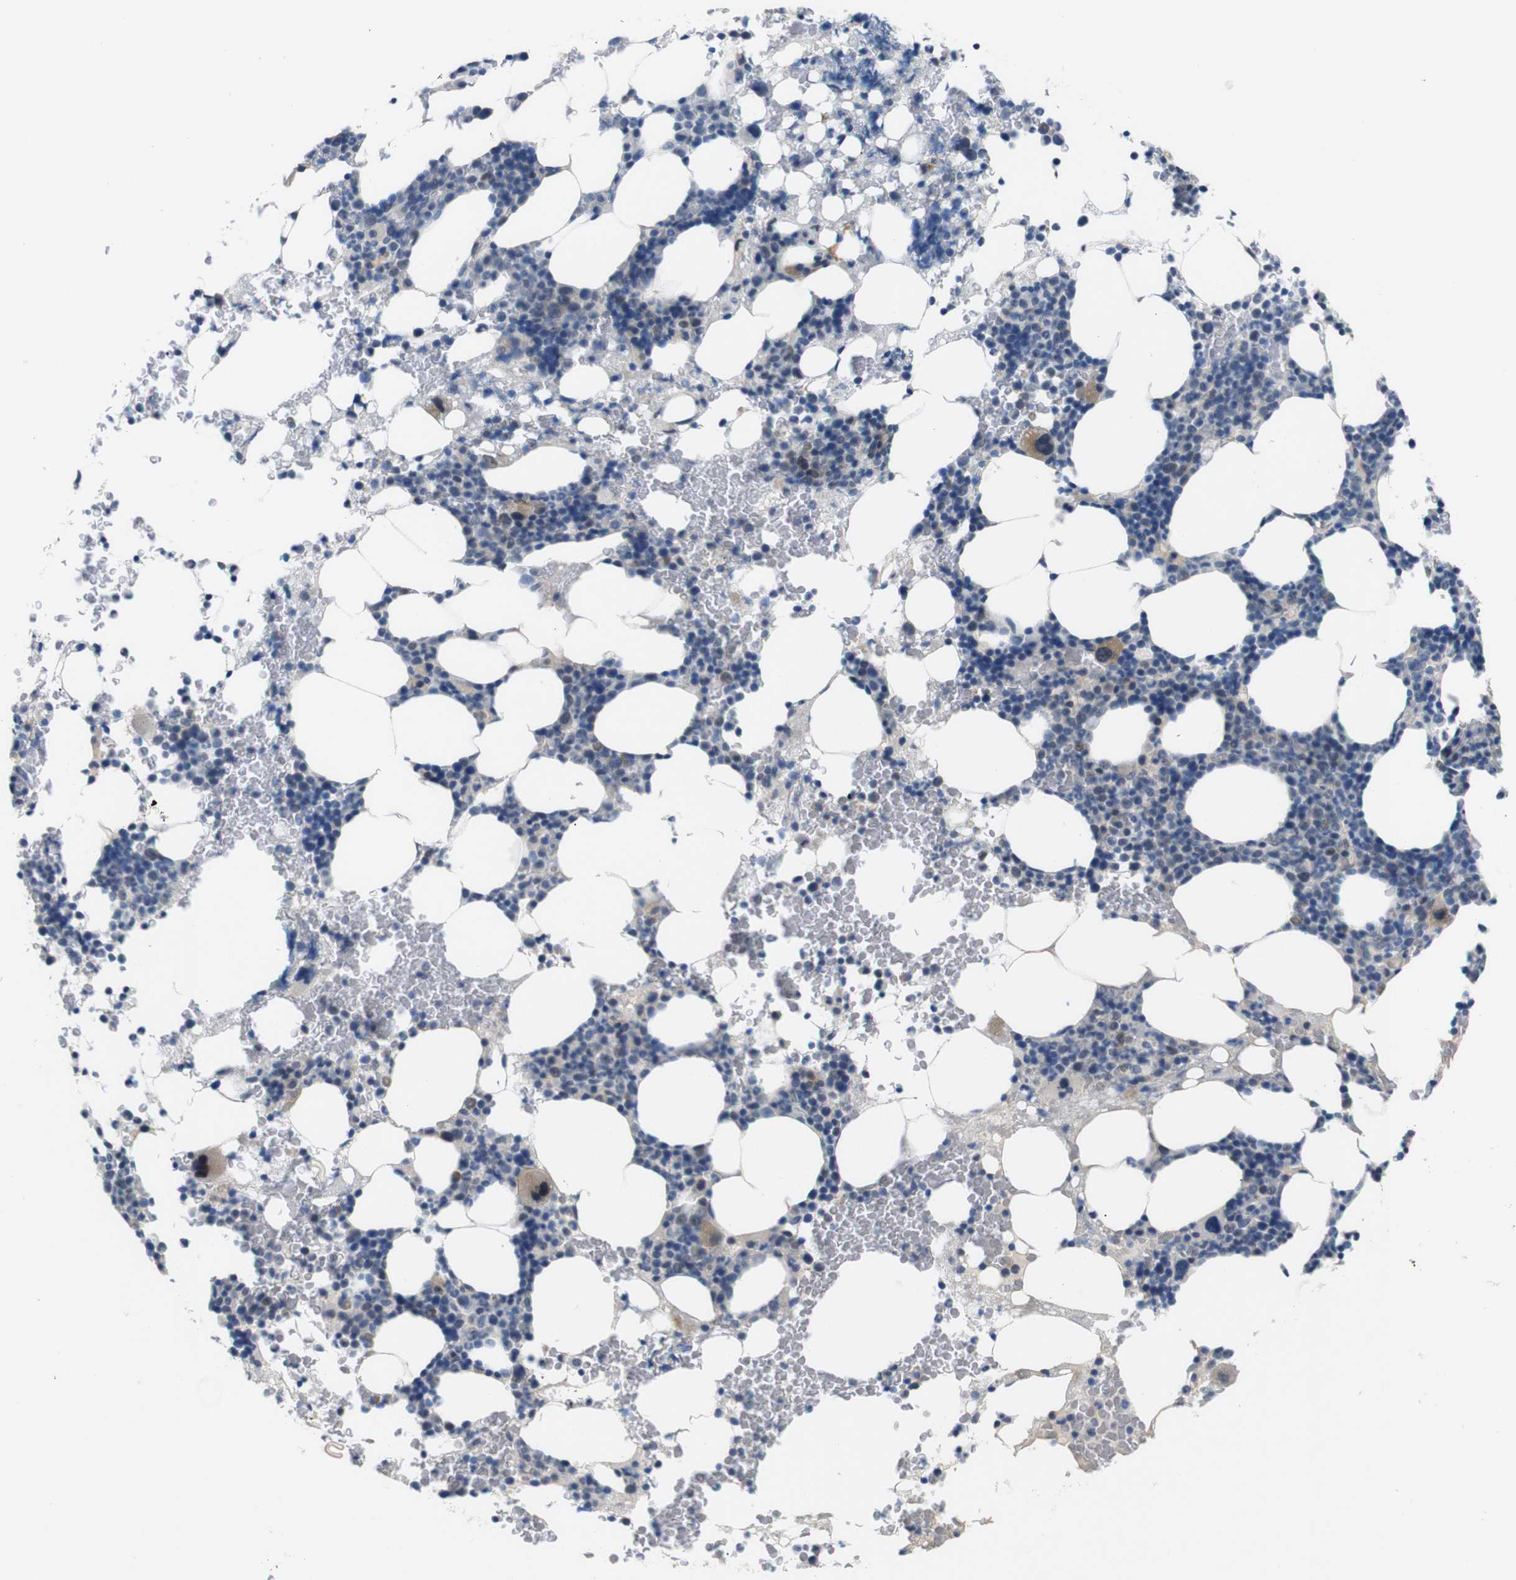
{"staining": {"intensity": "weak", "quantity": "<25%", "location": "cytoplasmic/membranous"}, "tissue": "bone marrow", "cell_type": "Hematopoietic cells", "image_type": "normal", "snomed": [{"axis": "morphology", "description": "Normal tissue, NOS"}, {"axis": "morphology", "description": "Inflammation, NOS"}, {"axis": "topography", "description": "Bone marrow"}], "caption": "Bone marrow stained for a protein using immunohistochemistry (IHC) exhibits no positivity hematopoietic cells.", "gene": "CHRM5", "patient": {"sex": "female", "age": 84}}